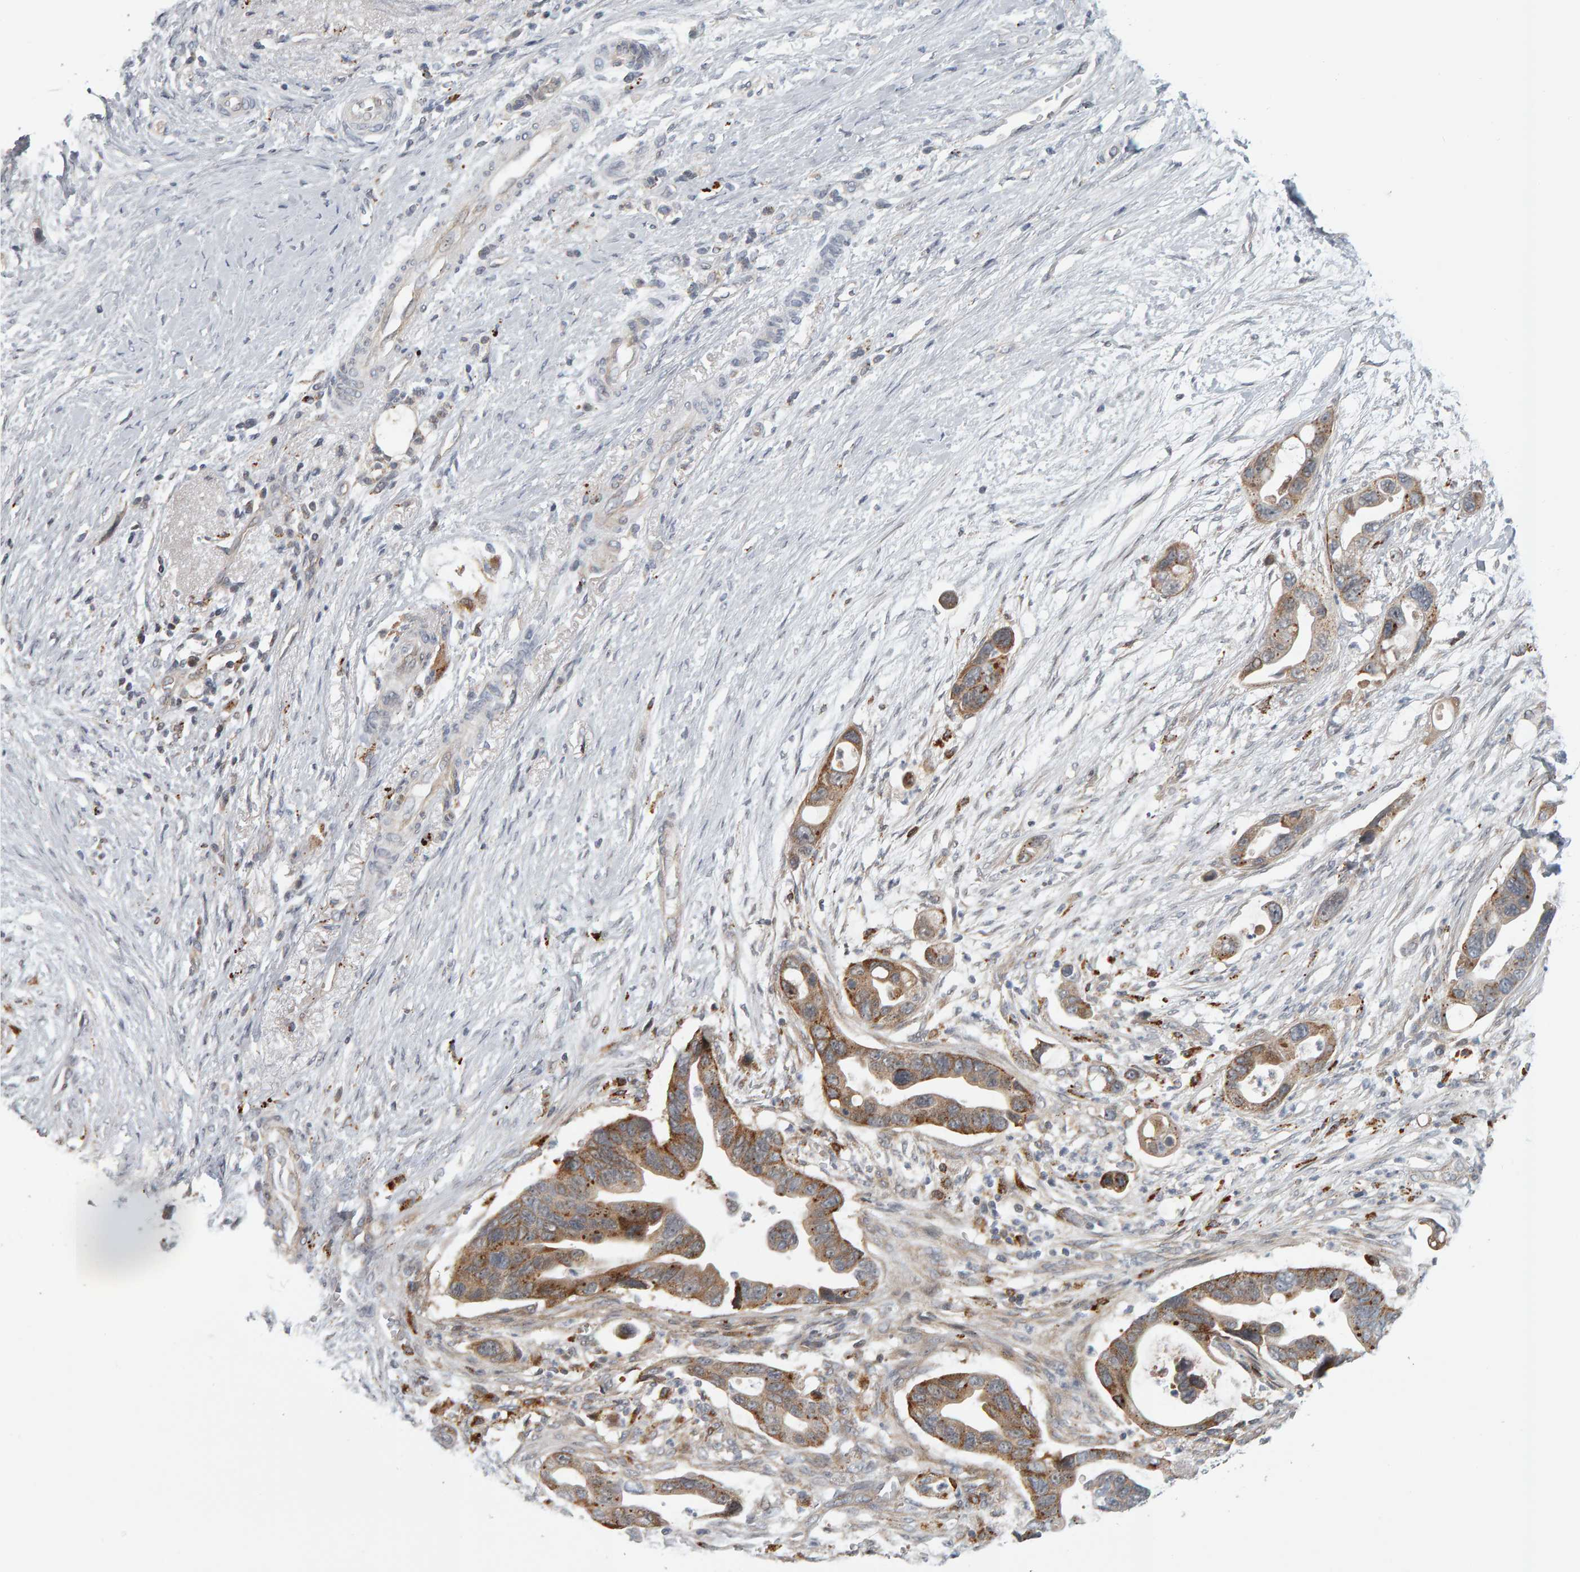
{"staining": {"intensity": "moderate", "quantity": ">75%", "location": "cytoplasmic/membranous"}, "tissue": "pancreatic cancer", "cell_type": "Tumor cells", "image_type": "cancer", "snomed": [{"axis": "morphology", "description": "Adenocarcinoma, NOS"}, {"axis": "topography", "description": "Pancreas"}], "caption": "IHC photomicrograph of pancreatic adenocarcinoma stained for a protein (brown), which displays medium levels of moderate cytoplasmic/membranous expression in approximately >75% of tumor cells.", "gene": "ZNF160", "patient": {"sex": "female", "age": 72}}